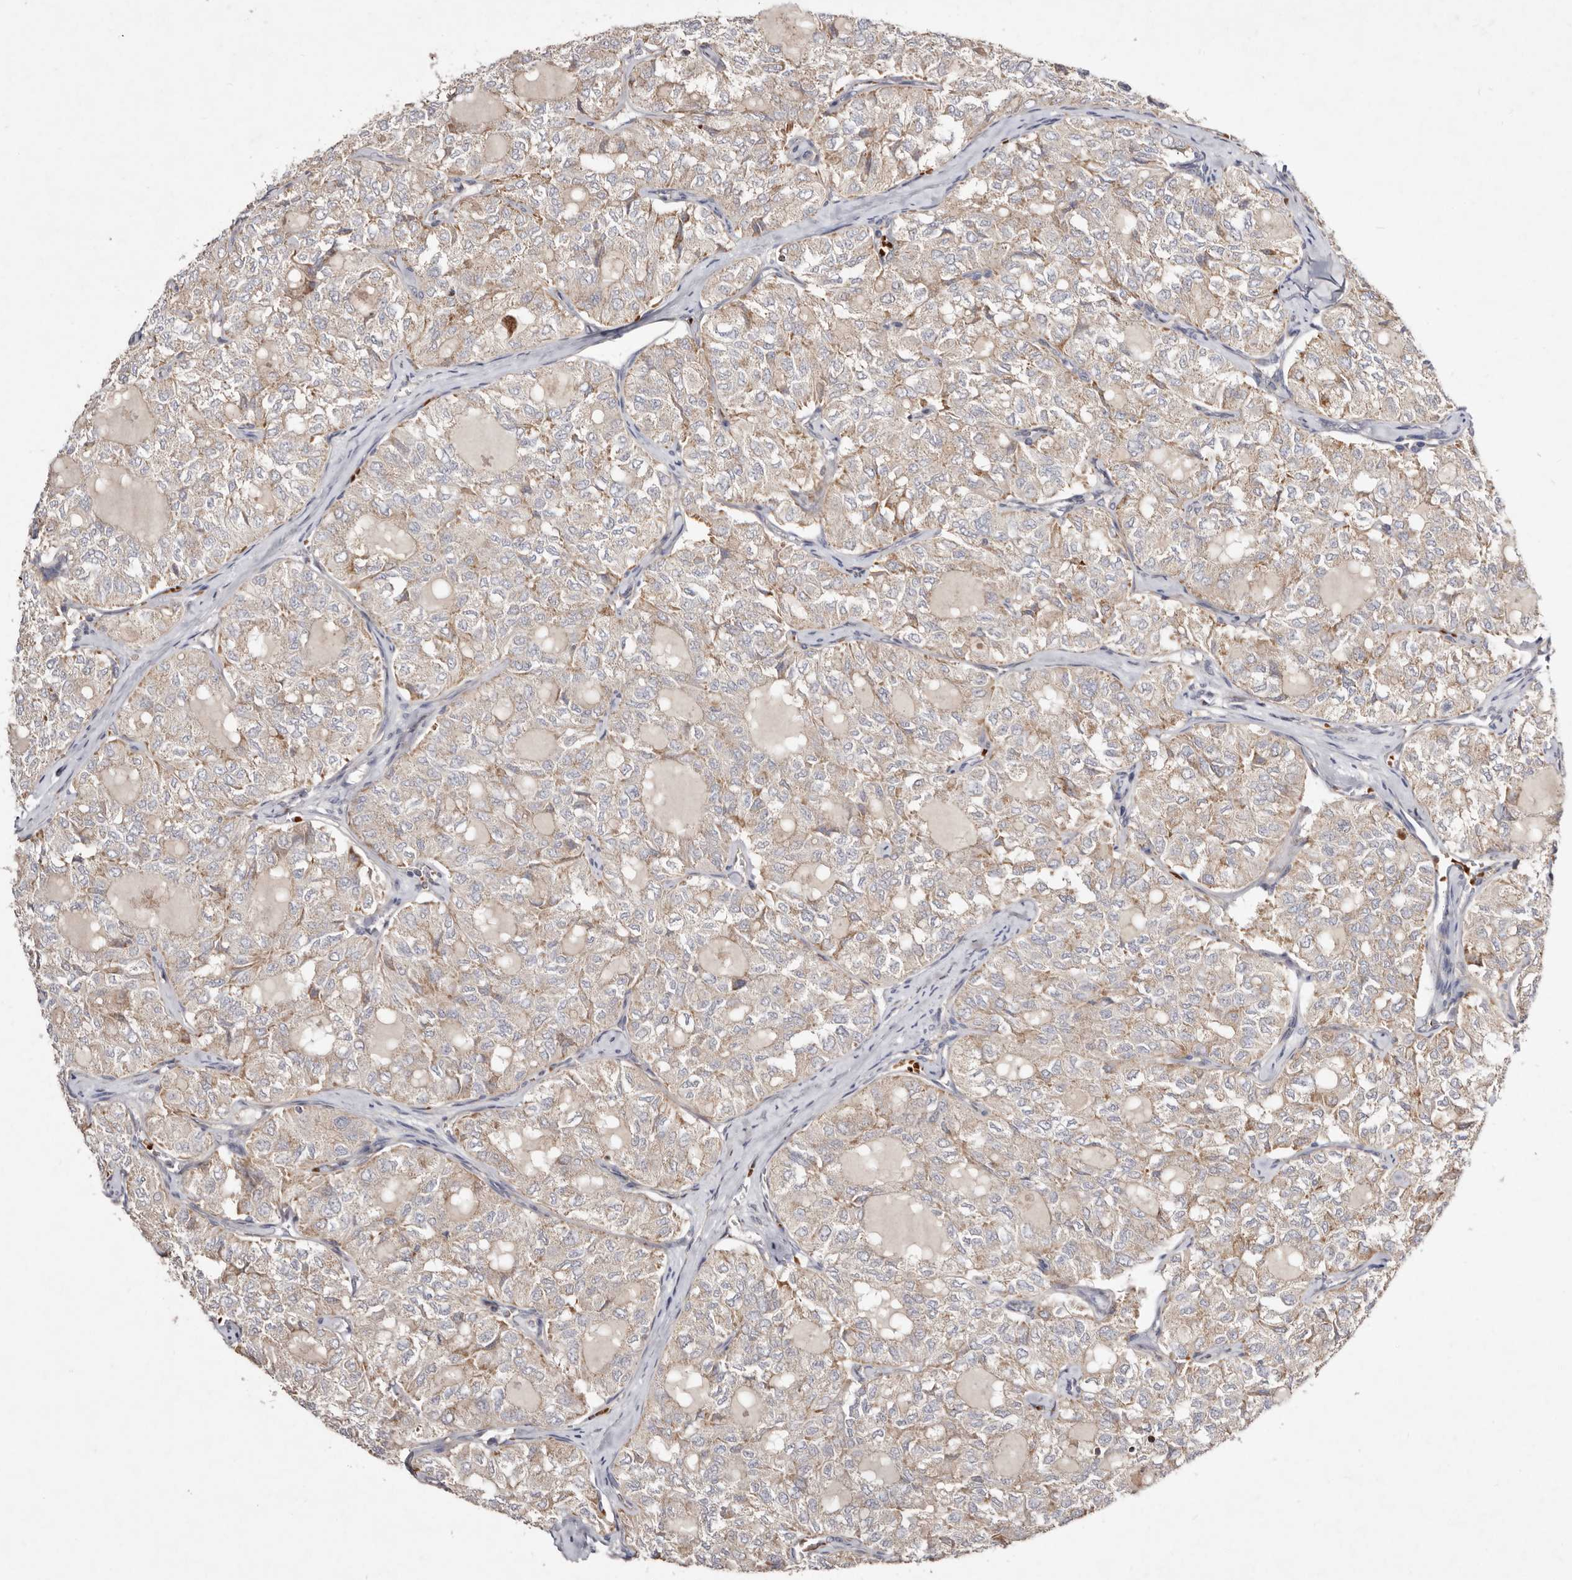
{"staining": {"intensity": "weak", "quantity": "<25%", "location": "cytoplasmic/membranous"}, "tissue": "thyroid cancer", "cell_type": "Tumor cells", "image_type": "cancer", "snomed": [{"axis": "morphology", "description": "Follicular adenoma carcinoma, NOS"}, {"axis": "topography", "description": "Thyroid gland"}], "caption": "Protein analysis of thyroid cancer shows no significant staining in tumor cells.", "gene": "SLC25A20", "patient": {"sex": "male", "age": 75}}